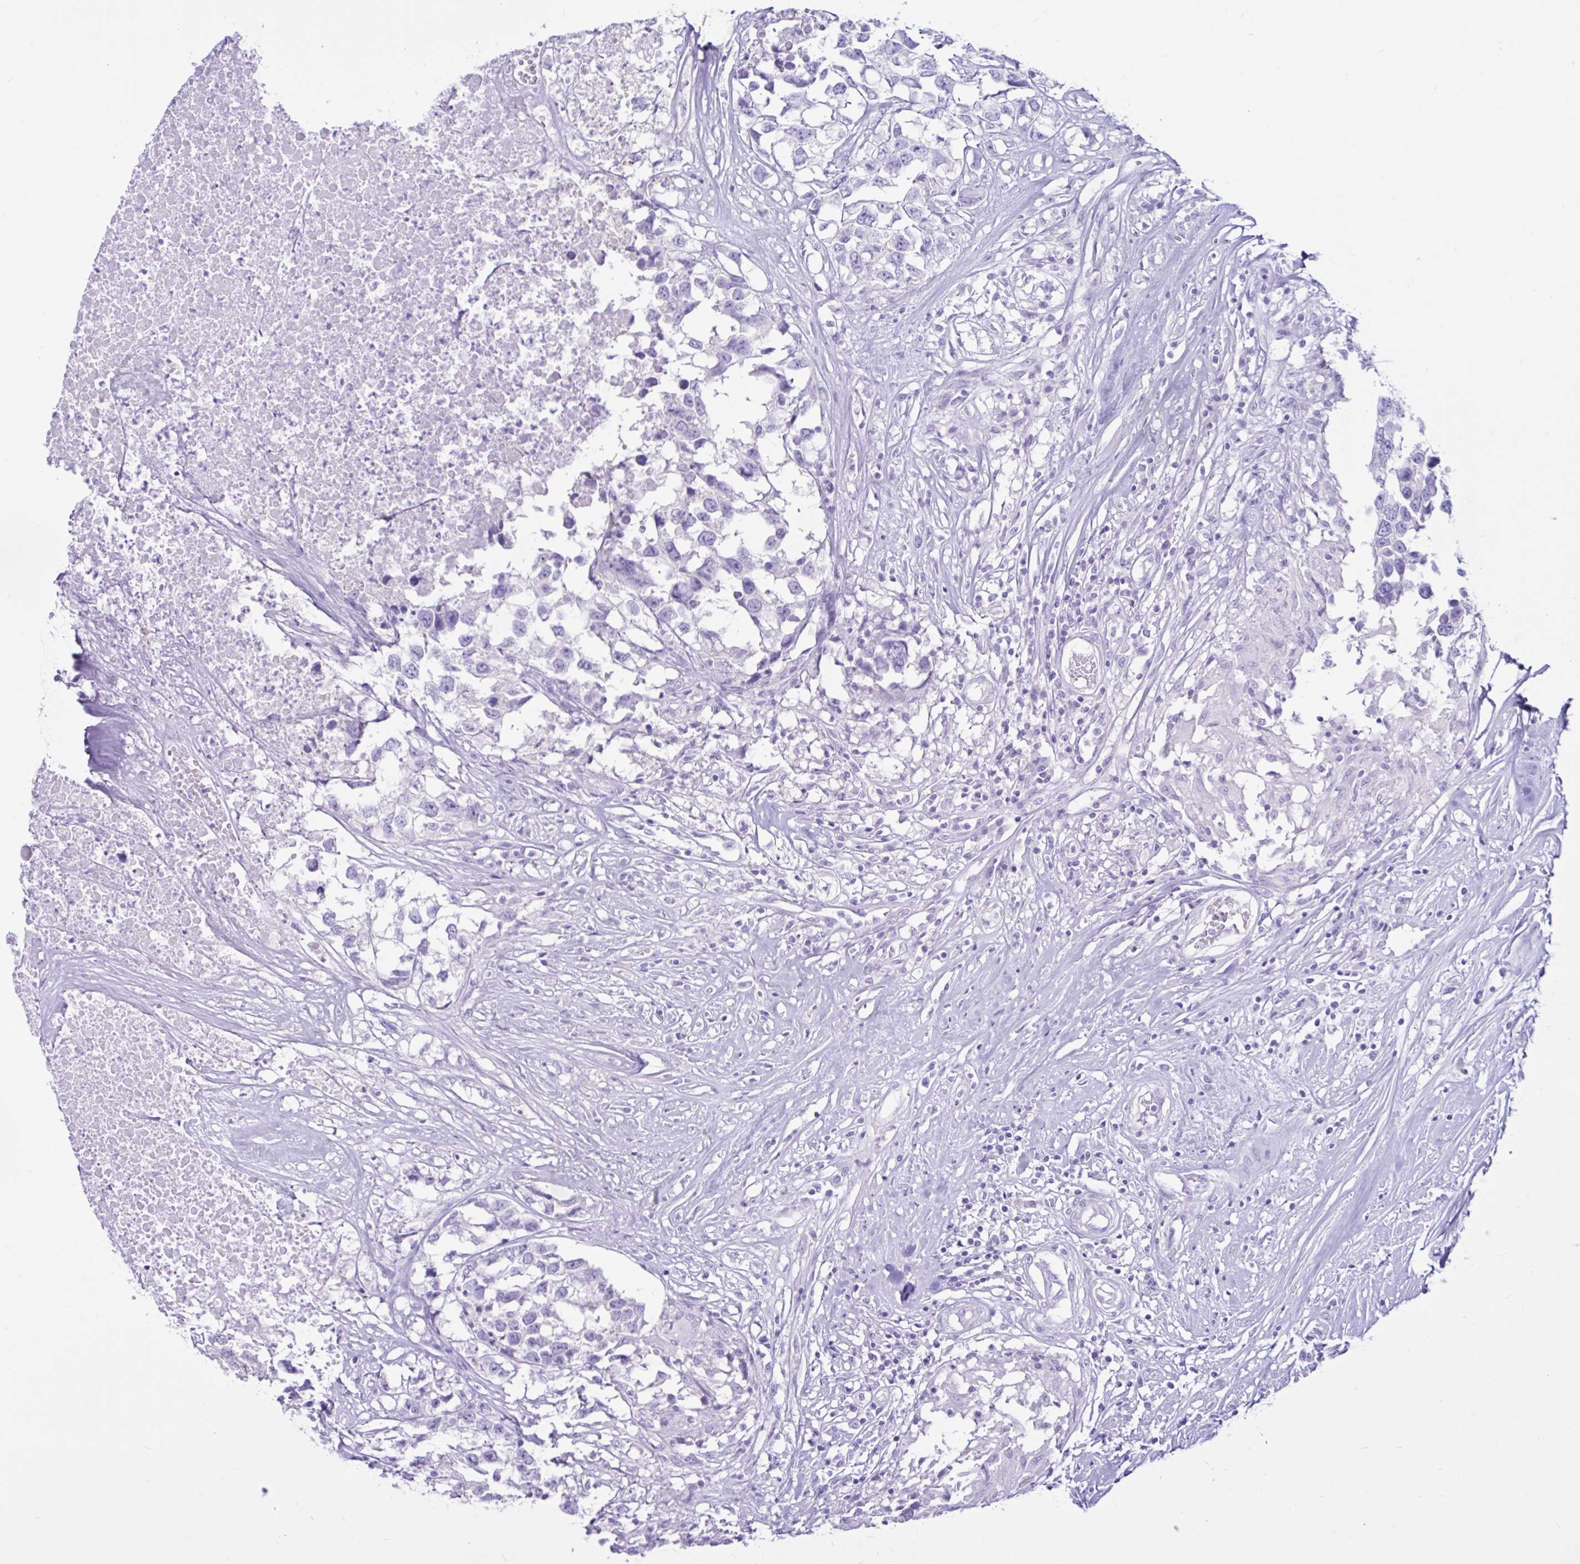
{"staining": {"intensity": "negative", "quantity": "none", "location": "none"}, "tissue": "testis cancer", "cell_type": "Tumor cells", "image_type": "cancer", "snomed": [{"axis": "morphology", "description": "Carcinoma, Embryonal, NOS"}, {"axis": "topography", "description": "Testis"}], "caption": "Tumor cells show no significant positivity in embryonal carcinoma (testis).", "gene": "CYP19A1", "patient": {"sex": "male", "age": 83}}